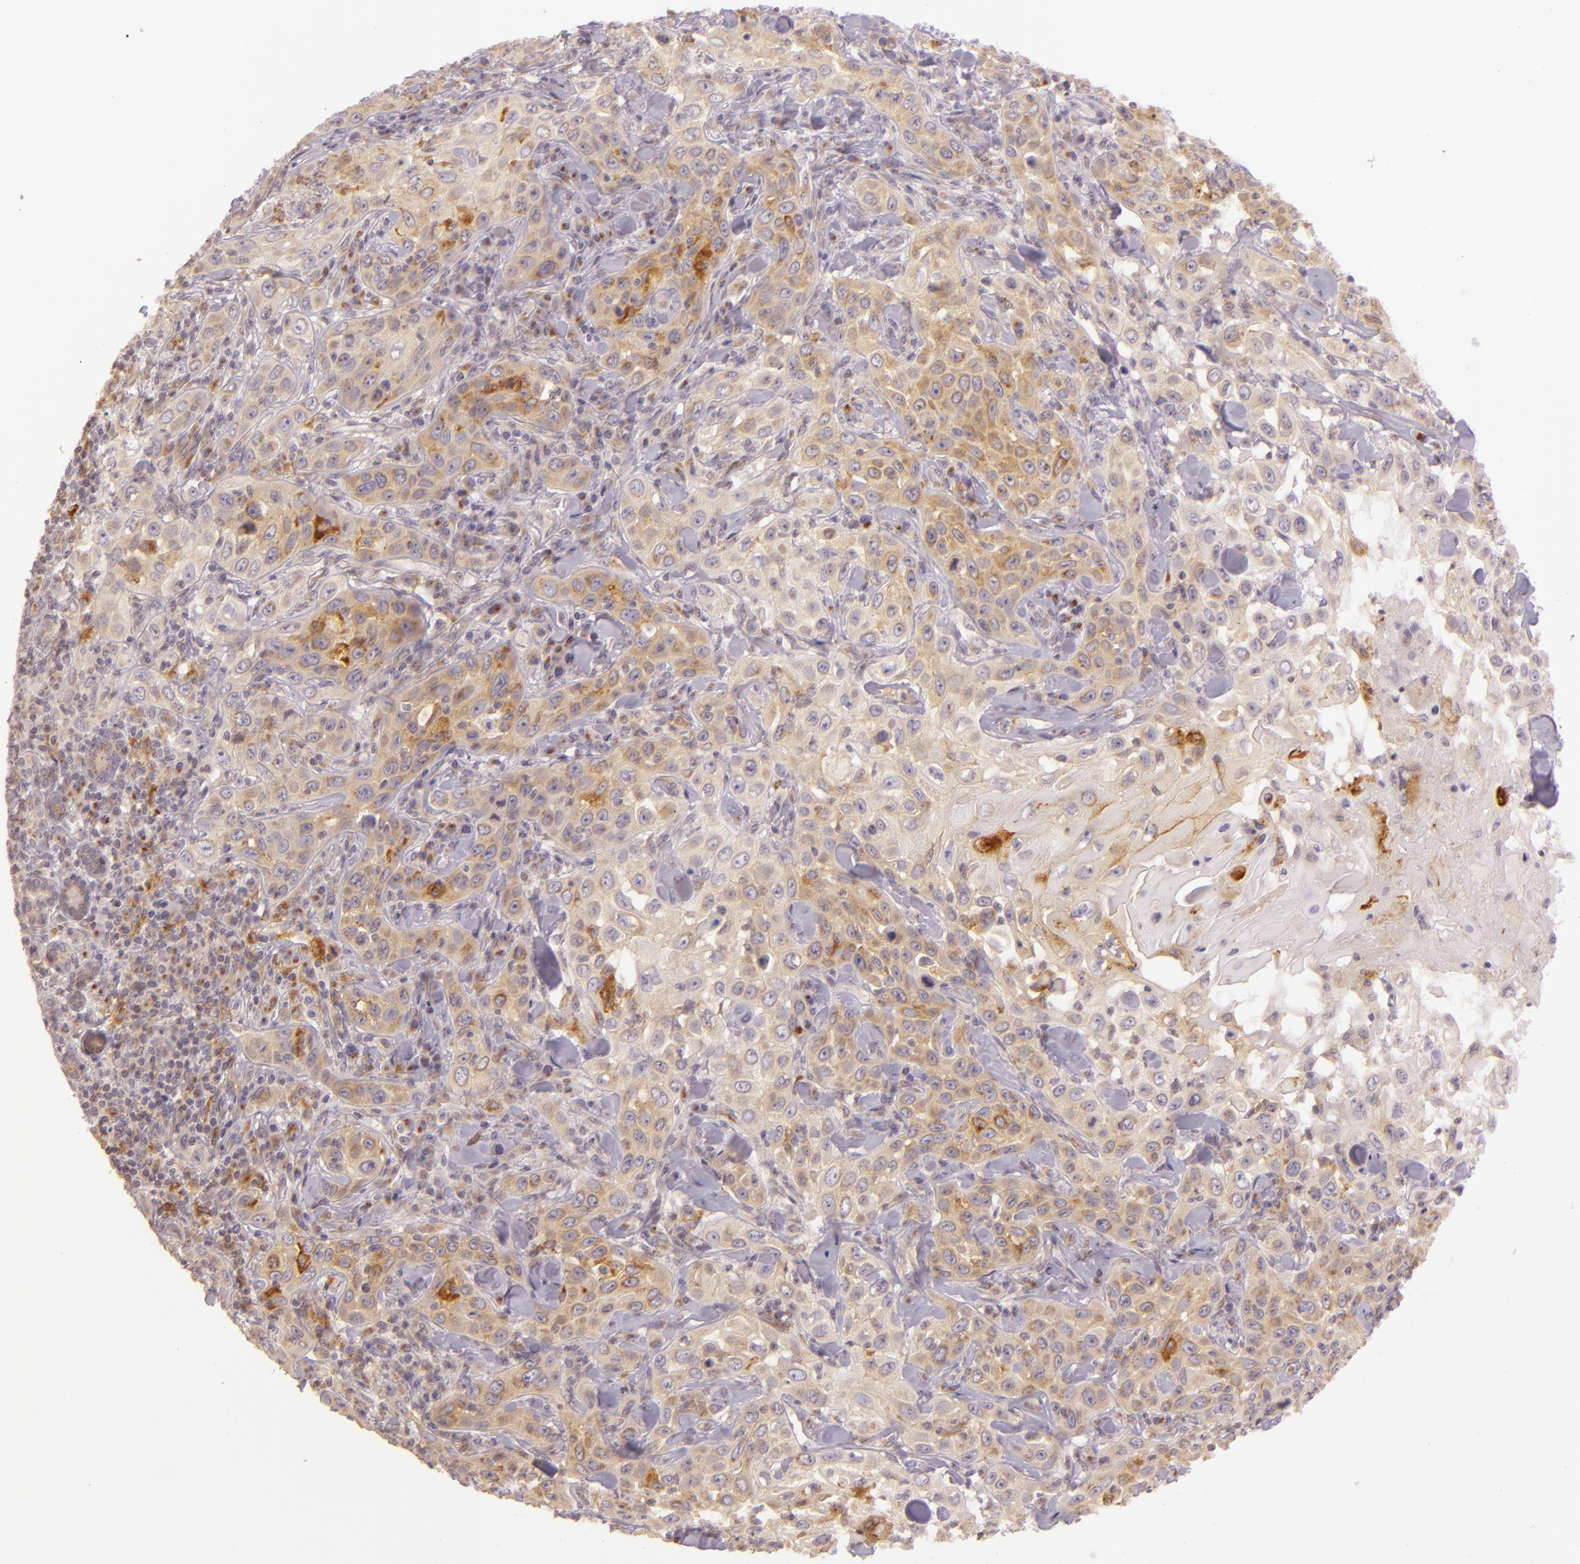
{"staining": {"intensity": "moderate", "quantity": "25%-75%", "location": "cytoplasmic/membranous"}, "tissue": "skin cancer", "cell_type": "Tumor cells", "image_type": "cancer", "snomed": [{"axis": "morphology", "description": "Squamous cell carcinoma, NOS"}, {"axis": "topography", "description": "Skin"}], "caption": "Skin squamous cell carcinoma was stained to show a protein in brown. There is medium levels of moderate cytoplasmic/membranous staining in about 25%-75% of tumor cells.", "gene": "LGMN", "patient": {"sex": "male", "age": 84}}